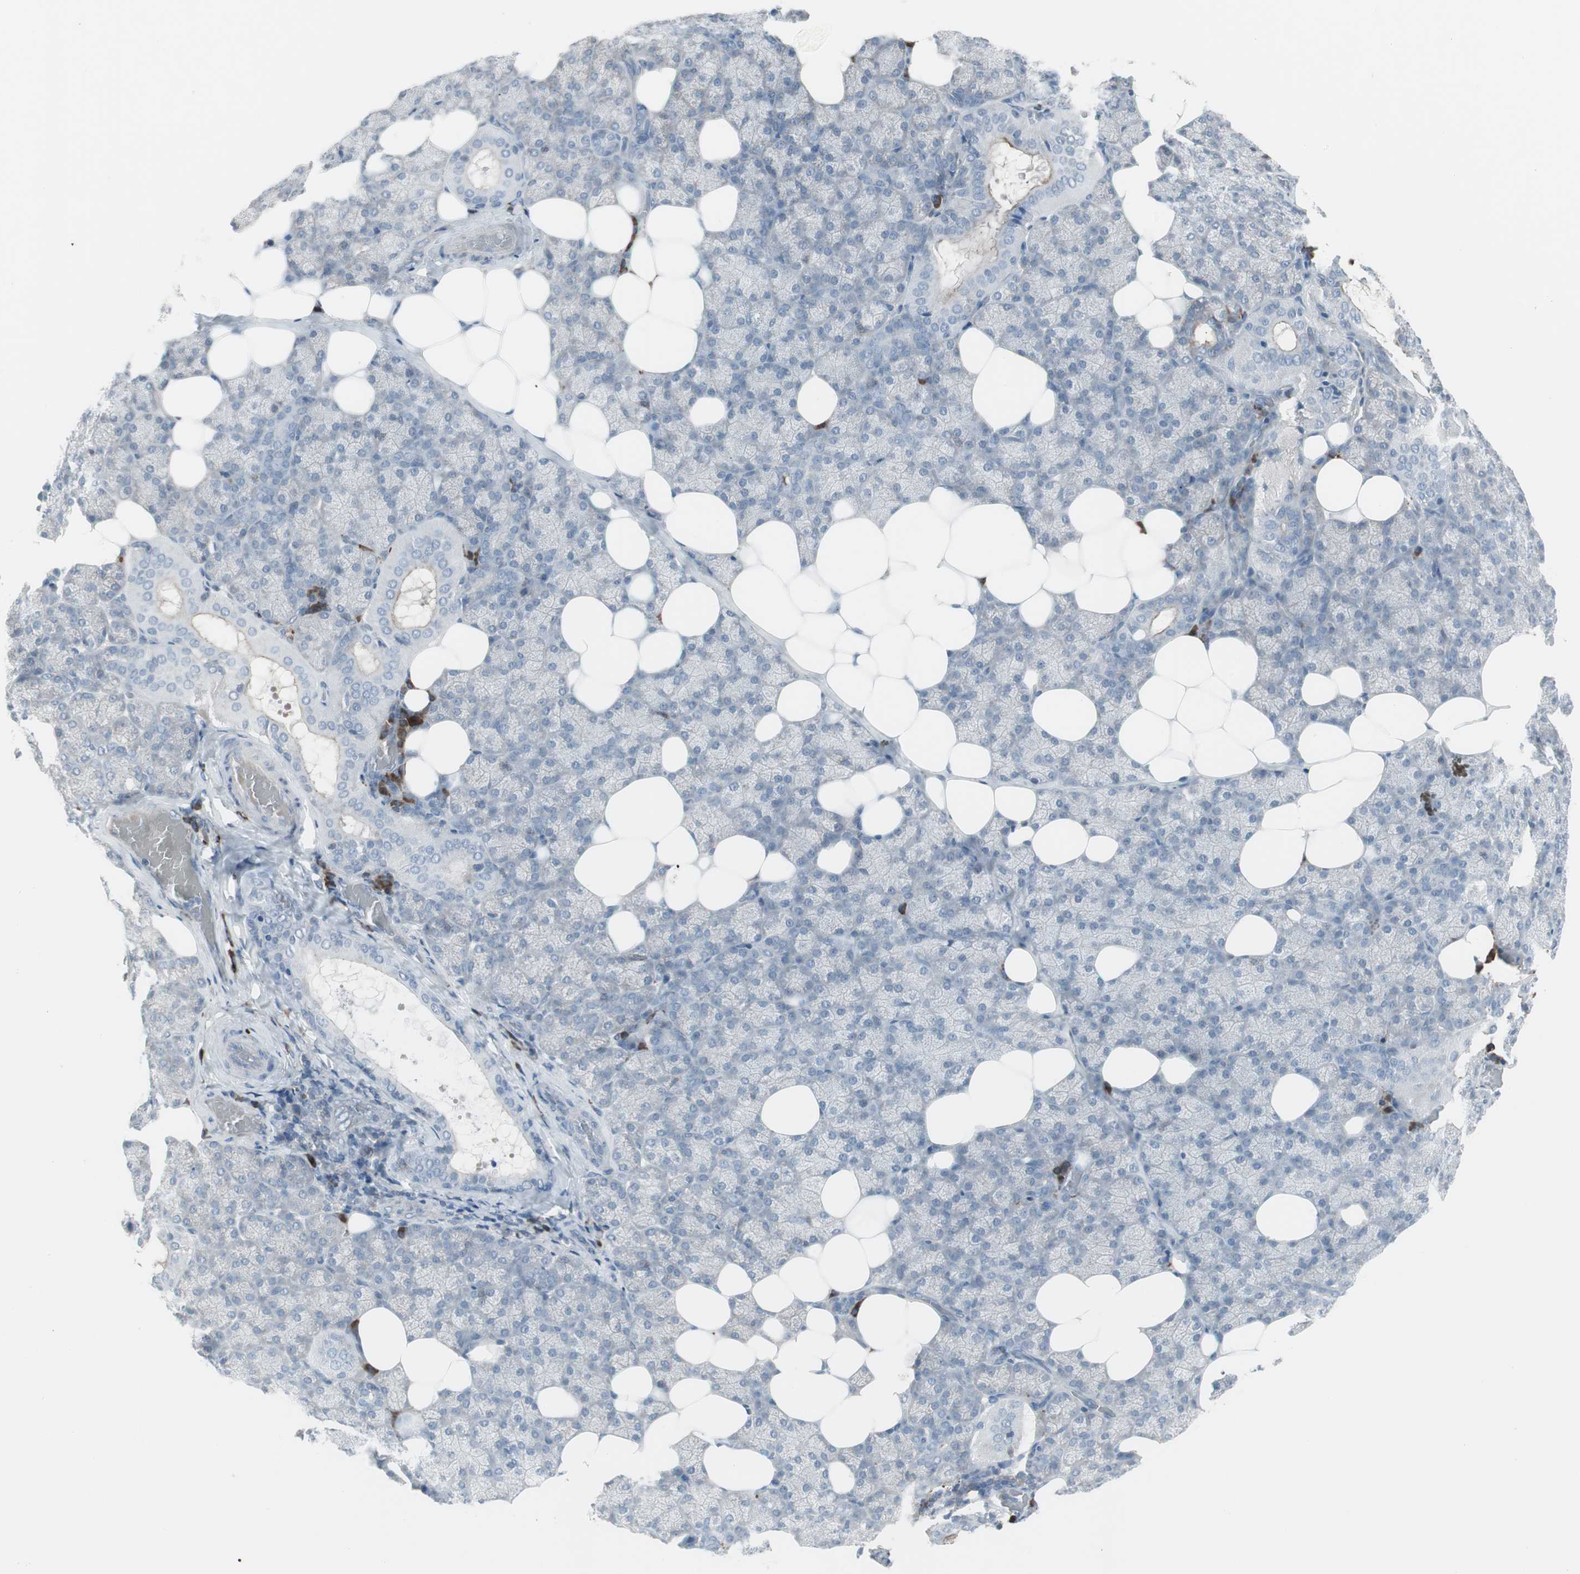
{"staining": {"intensity": "negative", "quantity": "none", "location": "none"}, "tissue": "salivary gland", "cell_type": "Glandular cells", "image_type": "normal", "snomed": [{"axis": "morphology", "description": "Normal tissue, NOS"}, {"axis": "topography", "description": "Lymph node"}, {"axis": "topography", "description": "Salivary gland"}], "caption": "IHC micrograph of normal salivary gland: human salivary gland stained with DAB displays no significant protein staining in glandular cells. Brightfield microscopy of immunohistochemistry stained with DAB (brown) and hematoxylin (blue), captured at high magnification.", "gene": "ZSCAN32", "patient": {"sex": "male", "age": 8}}